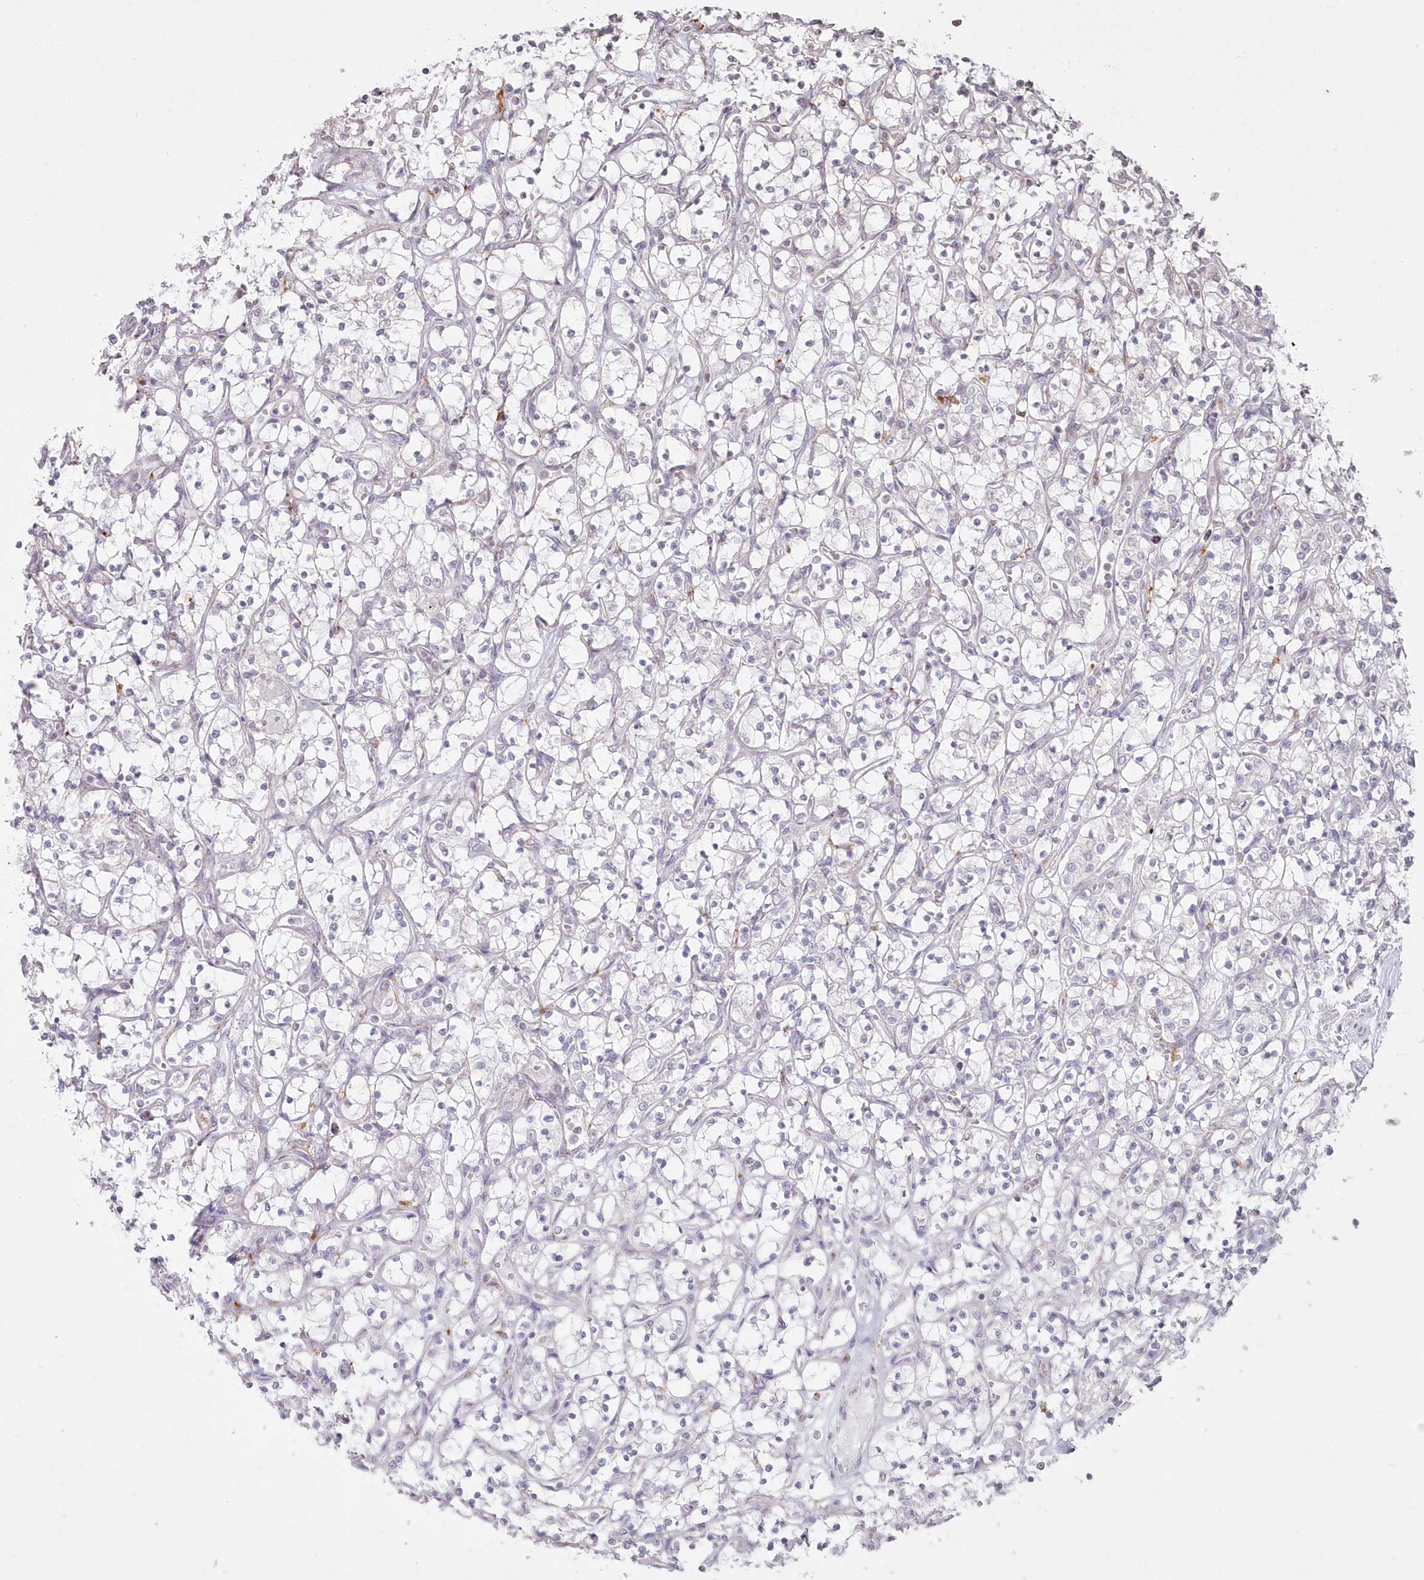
{"staining": {"intensity": "negative", "quantity": "none", "location": "none"}, "tissue": "renal cancer", "cell_type": "Tumor cells", "image_type": "cancer", "snomed": [{"axis": "morphology", "description": "Adenocarcinoma, NOS"}, {"axis": "topography", "description": "Kidney"}], "caption": "DAB (3,3'-diaminobenzidine) immunohistochemical staining of human renal cancer demonstrates no significant positivity in tumor cells.", "gene": "ARSB", "patient": {"sex": "female", "age": 69}}